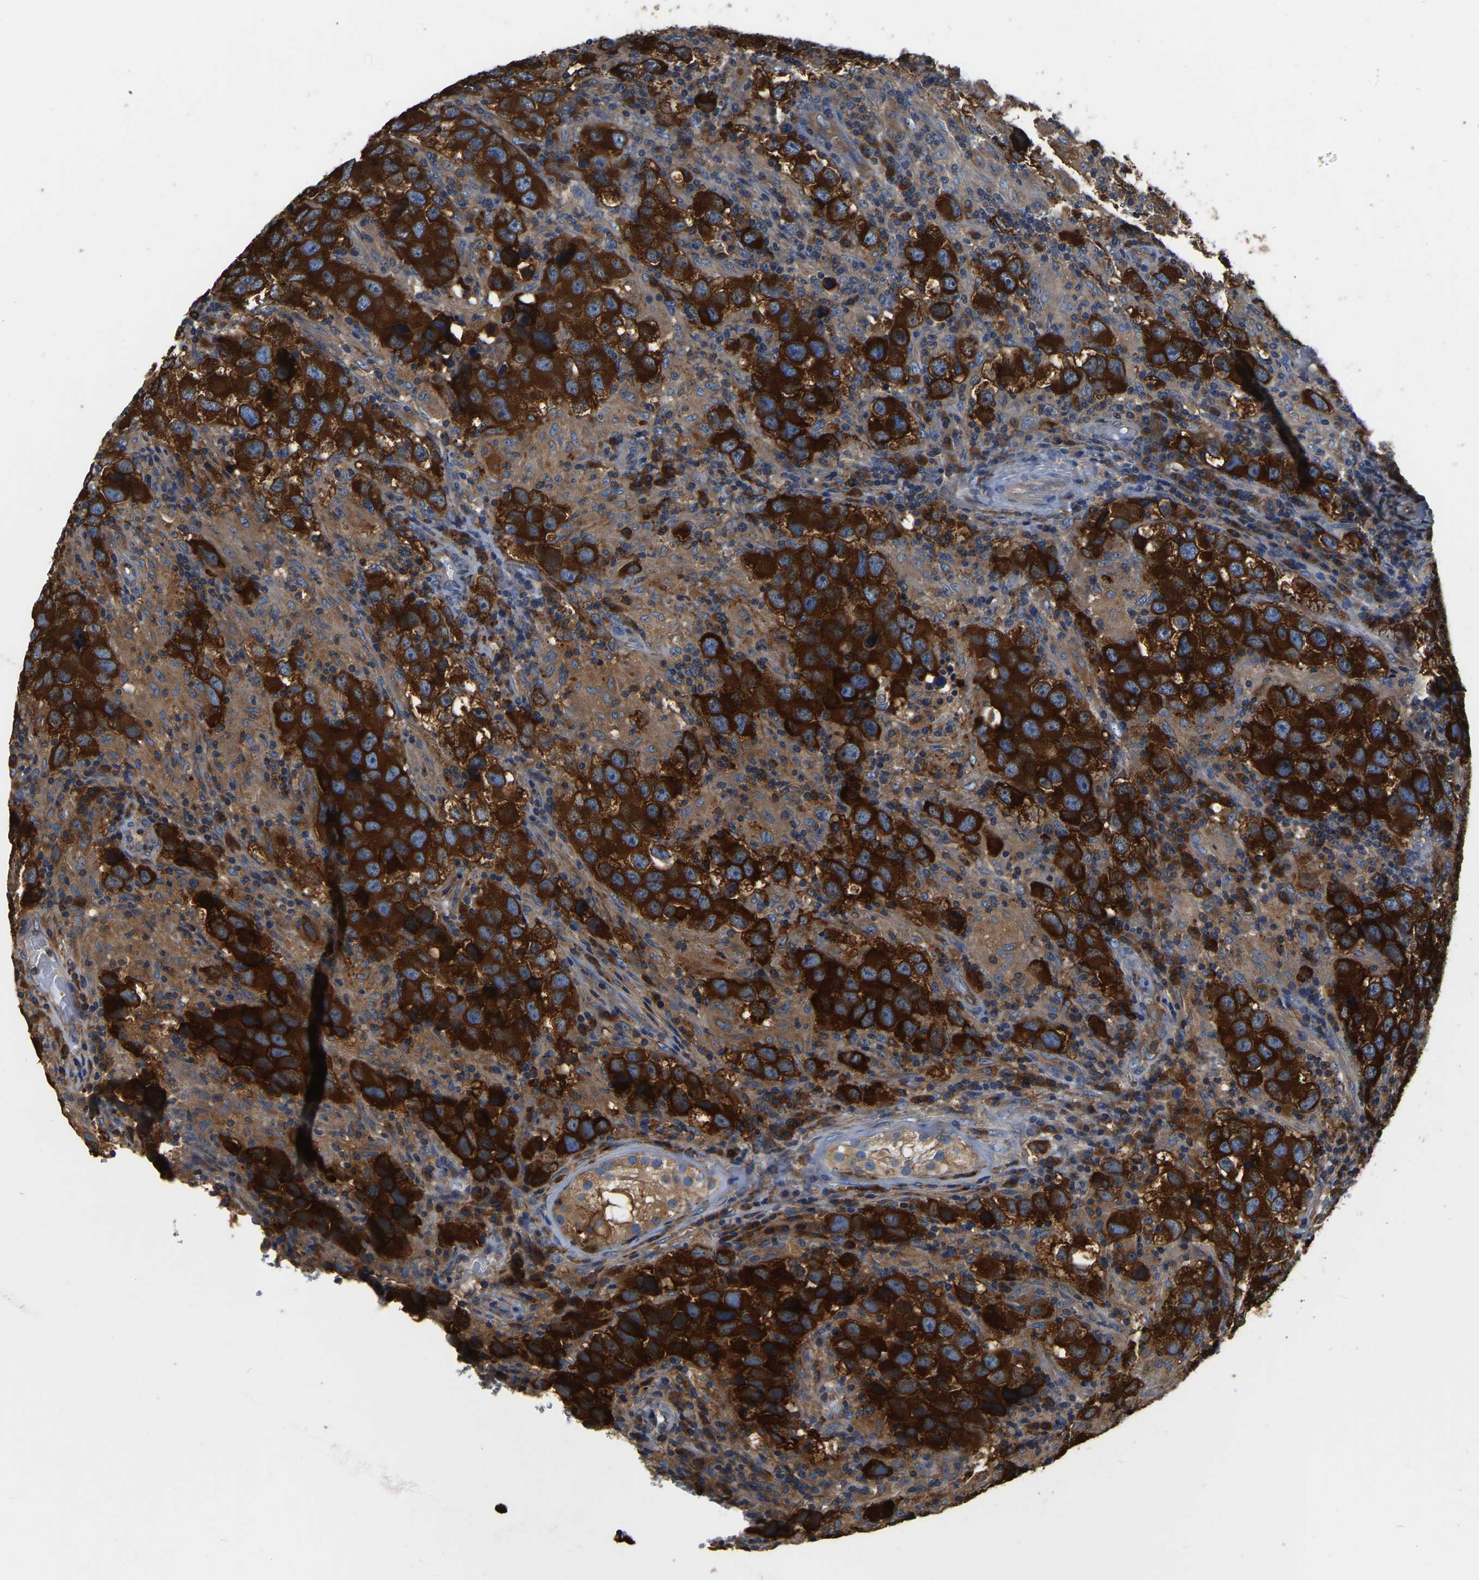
{"staining": {"intensity": "strong", "quantity": ">75%", "location": "cytoplasmic/membranous"}, "tissue": "testis cancer", "cell_type": "Tumor cells", "image_type": "cancer", "snomed": [{"axis": "morphology", "description": "Carcinoma, Embryonal, NOS"}, {"axis": "topography", "description": "Testis"}], "caption": "A histopathology image of testis cancer stained for a protein exhibits strong cytoplasmic/membranous brown staining in tumor cells.", "gene": "GARS1", "patient": {"sex": "male", "age": 21}}